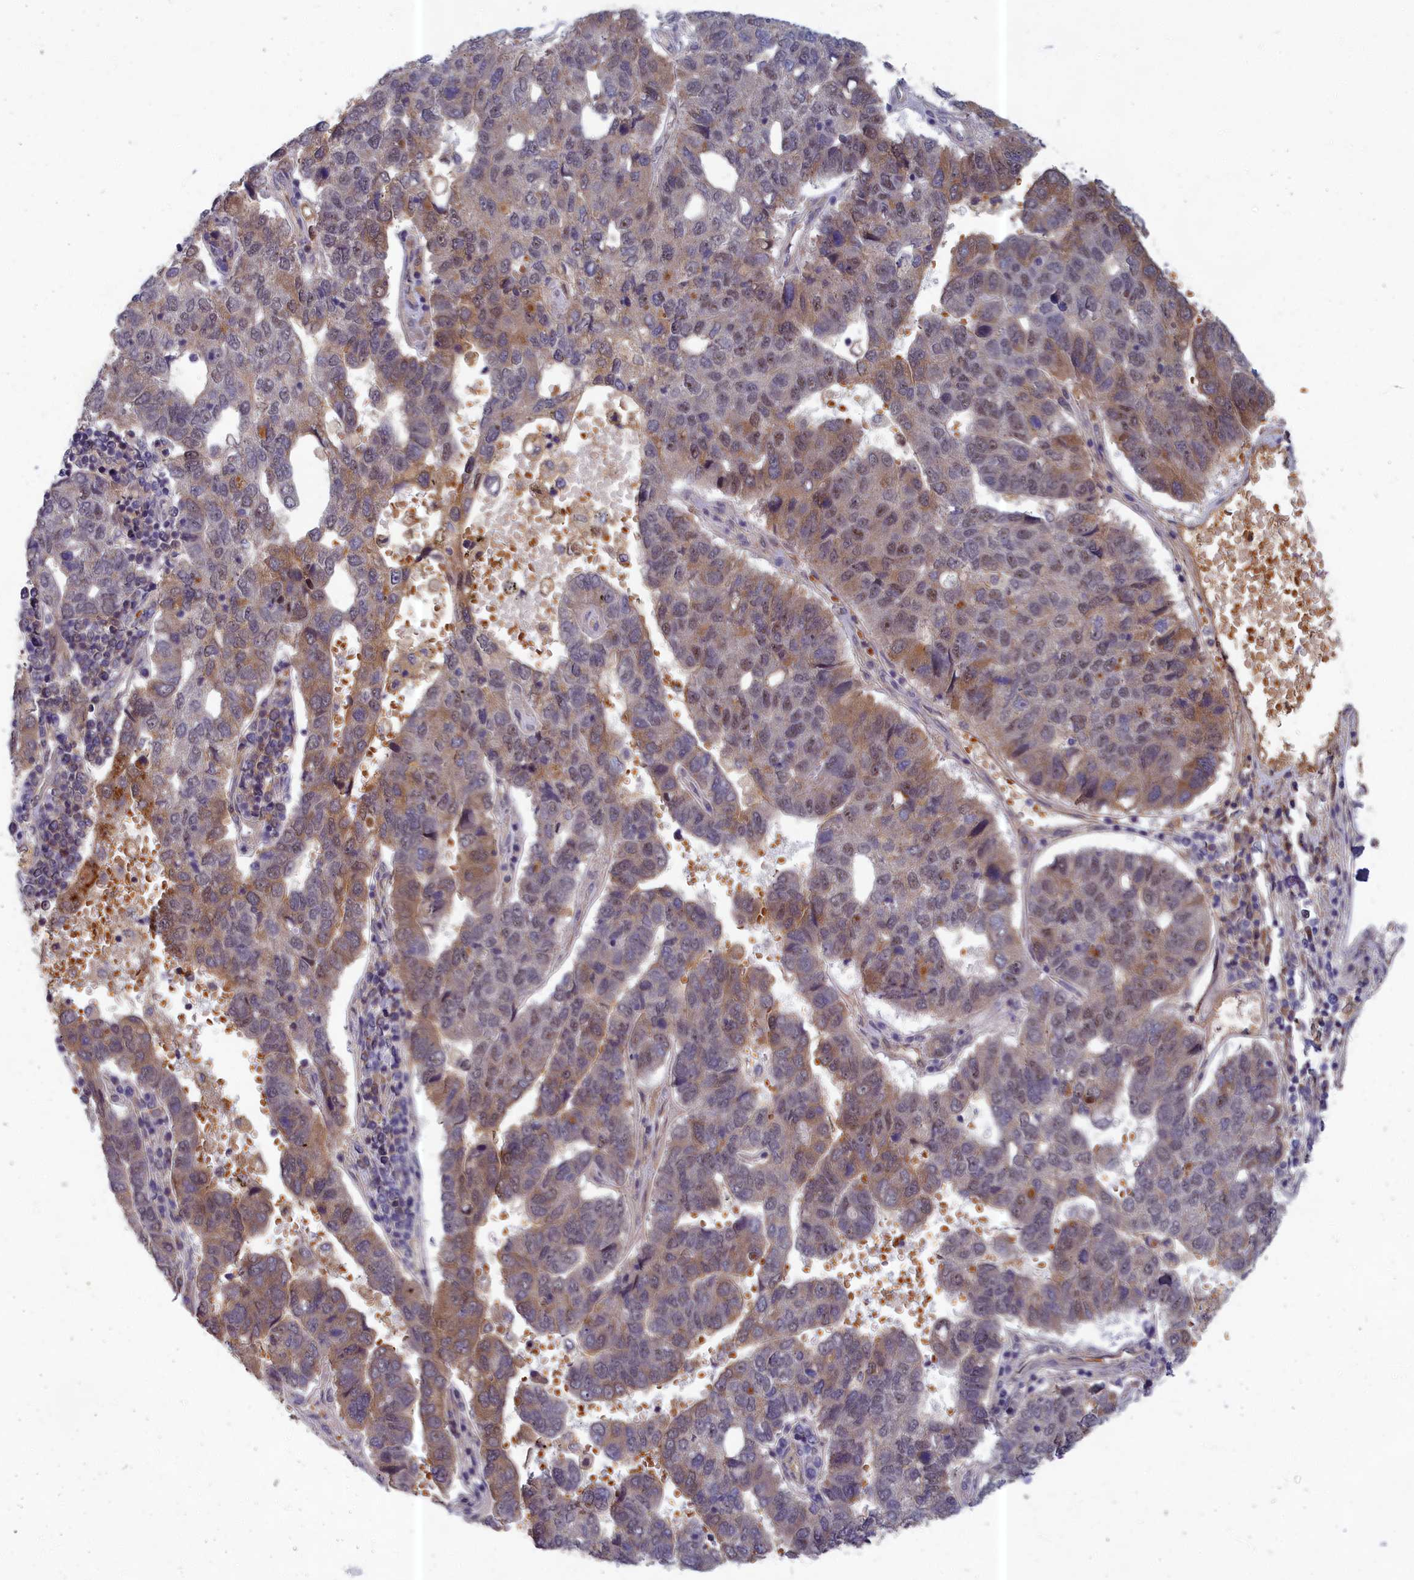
{"staining": {"intensity": "weak", "quantity": "<25%", "location": "cytoplasmic/membranous"}, "tissue": "pancreatic cancer", "cell_type": "Tumor cells", "image_type": "cancer", "snomed": [{"axis": "morphology", "description": "Adenocarcinoma, NOS"}, {"axis": "topography", "description": "Pancreas"}], "caption": "Tumor cells show no significant expression in pancreatic adenocarcinoma.", "gene": "EARS2", "patient": {"sex": "female", "age": 61}}